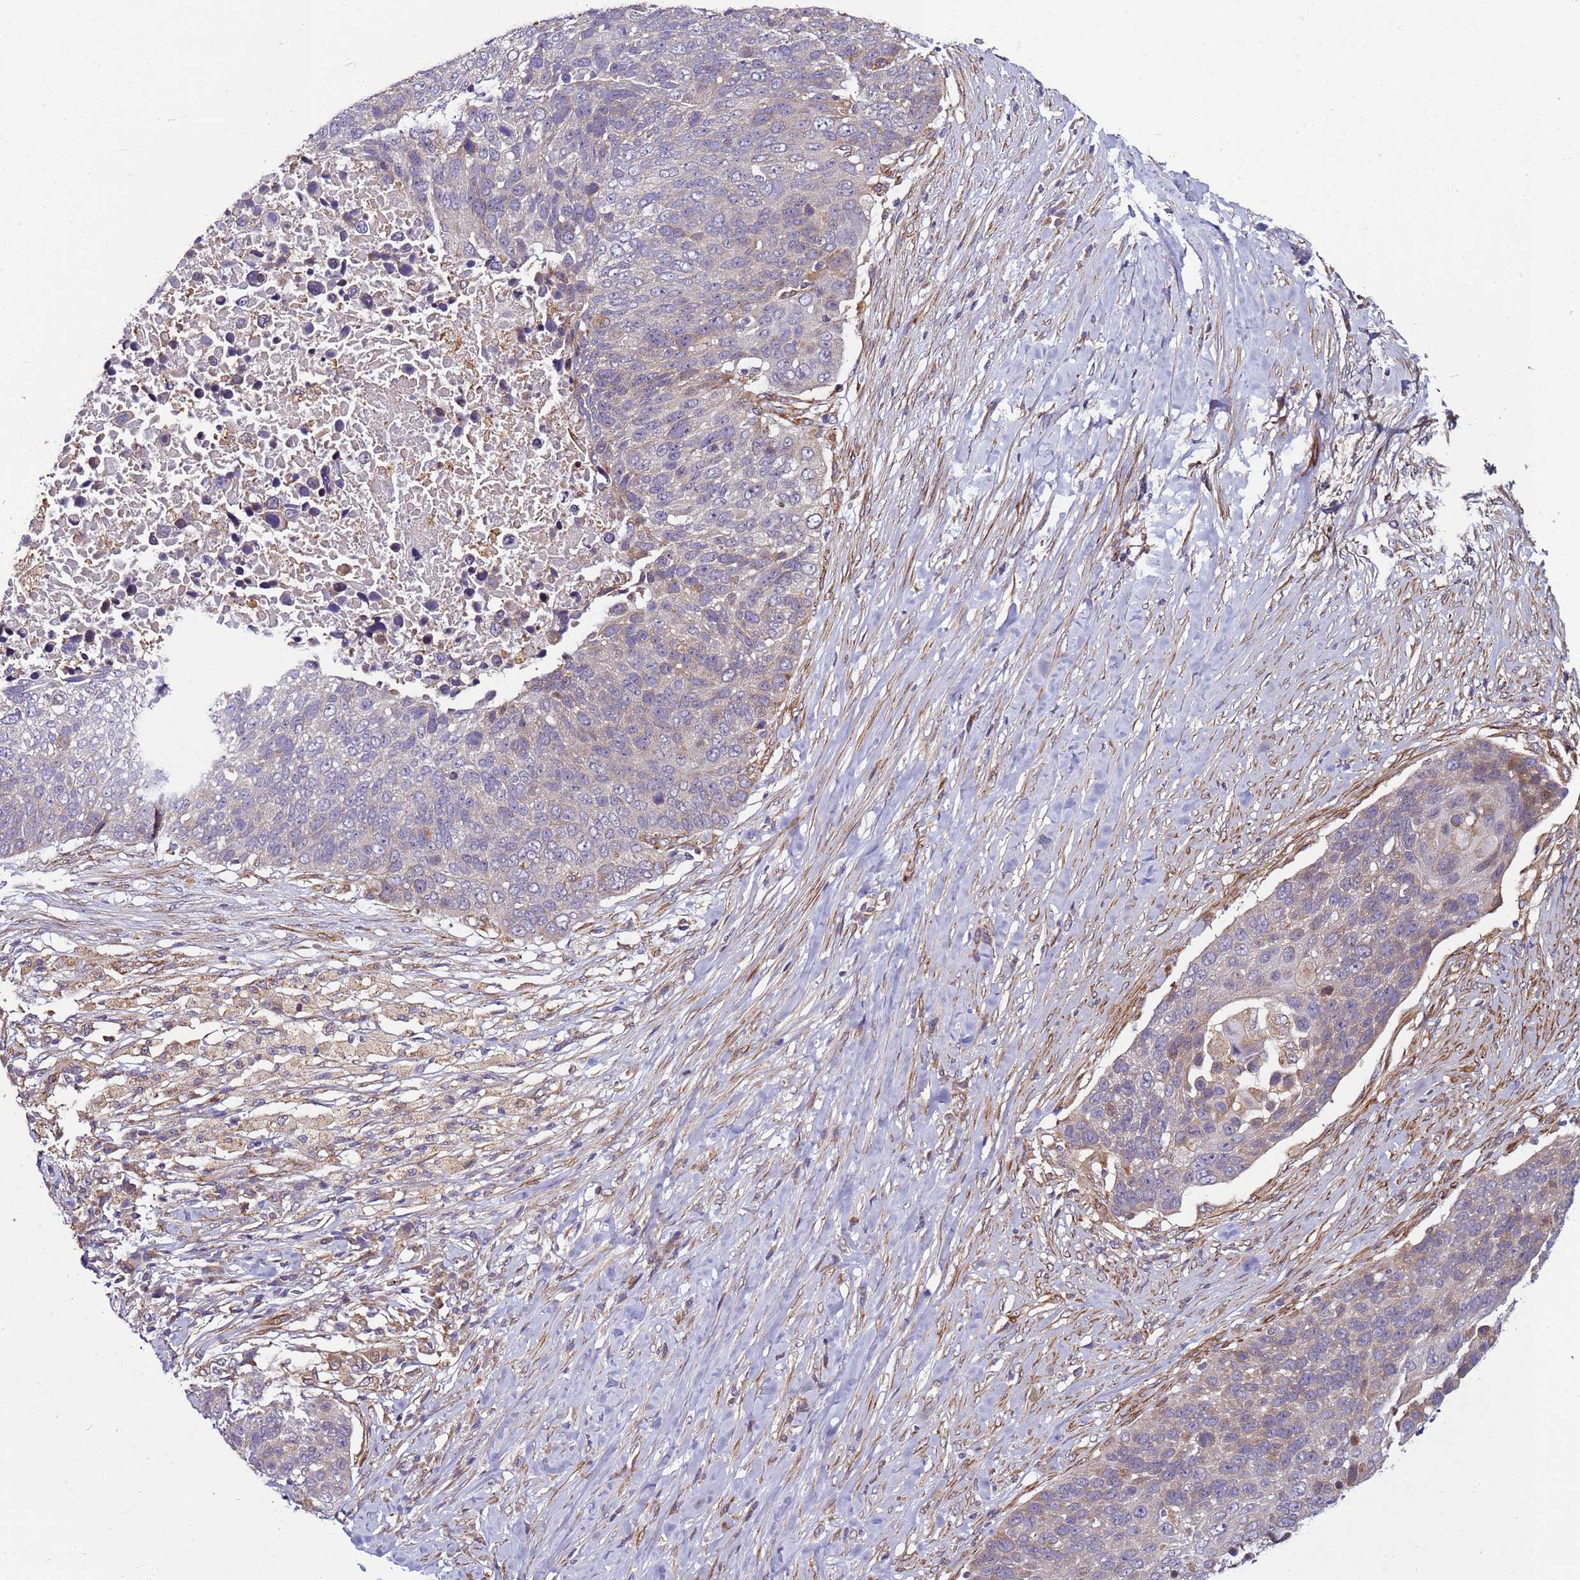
{"staining": {"intensity": "negative", "quantity": "none", "location": "none"}, "tissue": "lung cancer", "cell_type": "Tumor cells", "image_type": "cancer", "snomed": [{"axis": "morphology", "description": "Normal tissue, NOS"}, {"axis": "morphology", "description": "Squamous cell carcinoma, NOS"}, {"axis": "topography", "description": "Lymph node"}, {"axis": "topography", "description": "Lung"}], "caption": "High power microscopy photomicrograph of an immunohistochemistry (IHC) micrograph of lung cancer, revealing no significant staining in tumor cells.", "gene": "MCRIP1", "patient": {"sex": "male", "age": 66}}